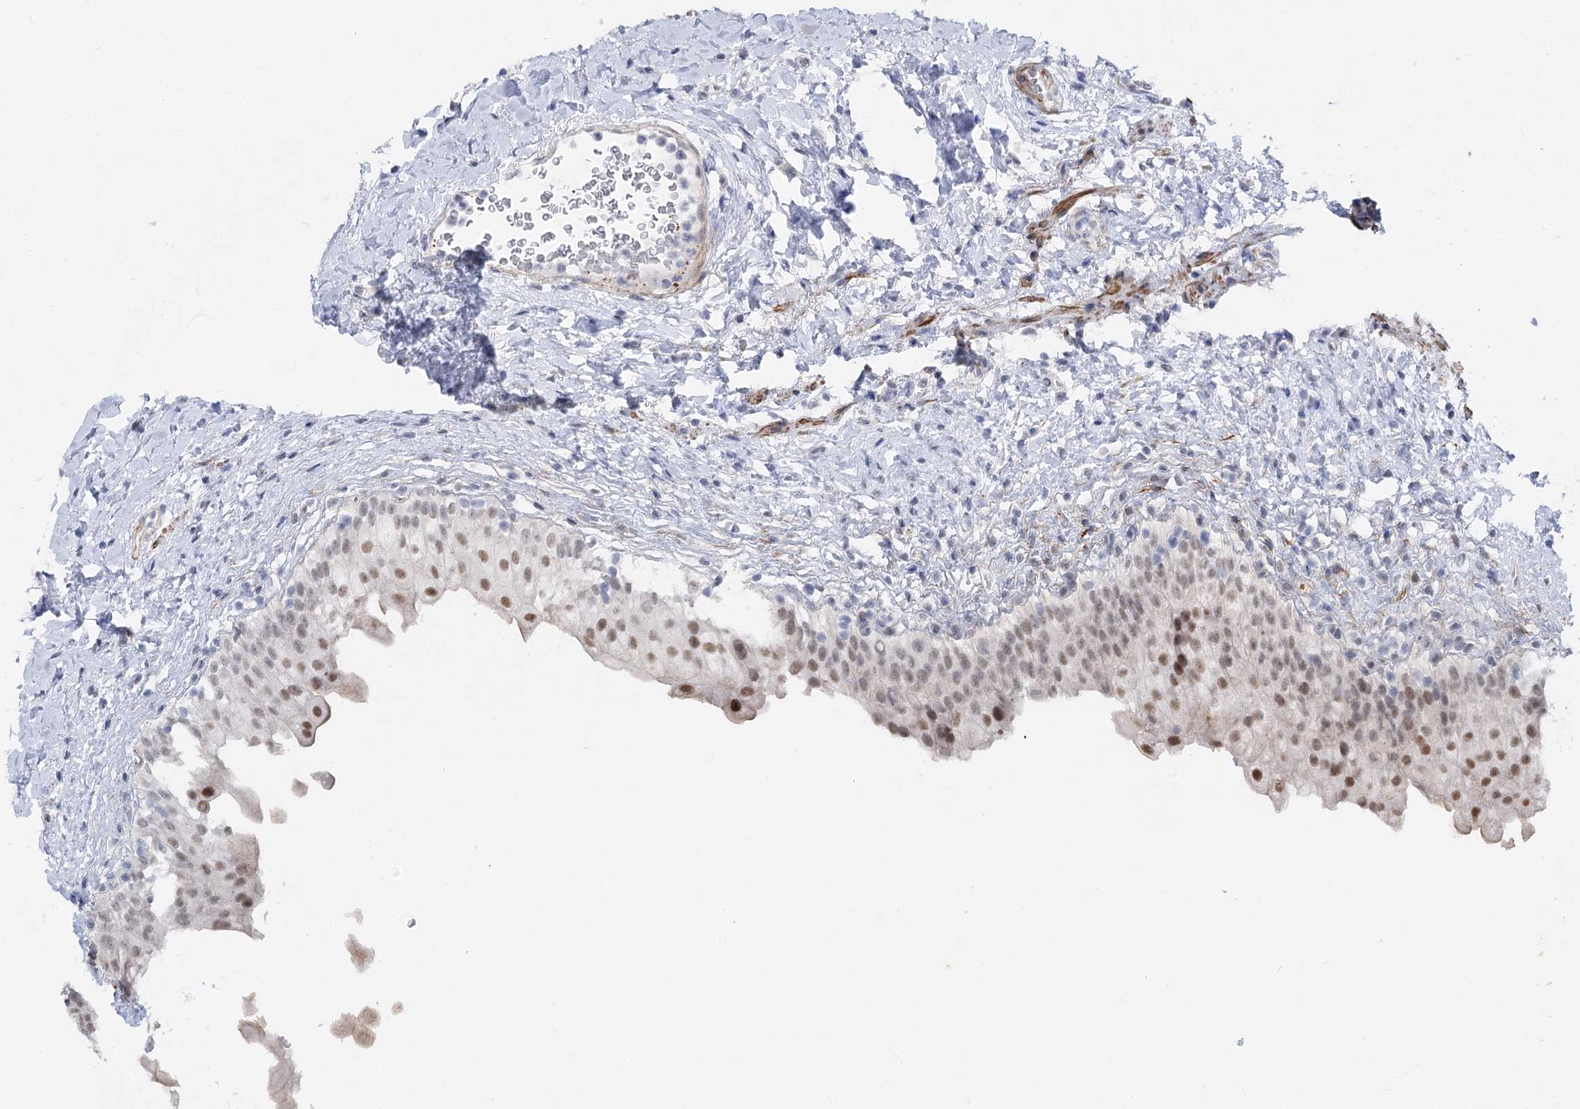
{"staining": {"intensity": "moderate", "quantity": "<25%", "location": "nuclear"}, "tissue": "urinary bladder", "cell_type": "Urothelial cells", "image_type": "normal", "snomed": [{"axis": "morphology", "description": "Normal tissue, NOS"}, {"axis": "topography", "description": "Urinary bladder"}], "caption": "Immunohistochemistry (IHC) (DAB) staining of benign urinary bladder exhibits moderate nuclear protein expression in approximately <25% of urothelial cells.", "gene": "AGXT2", "patient": {"sex": "female", "age": 27}}